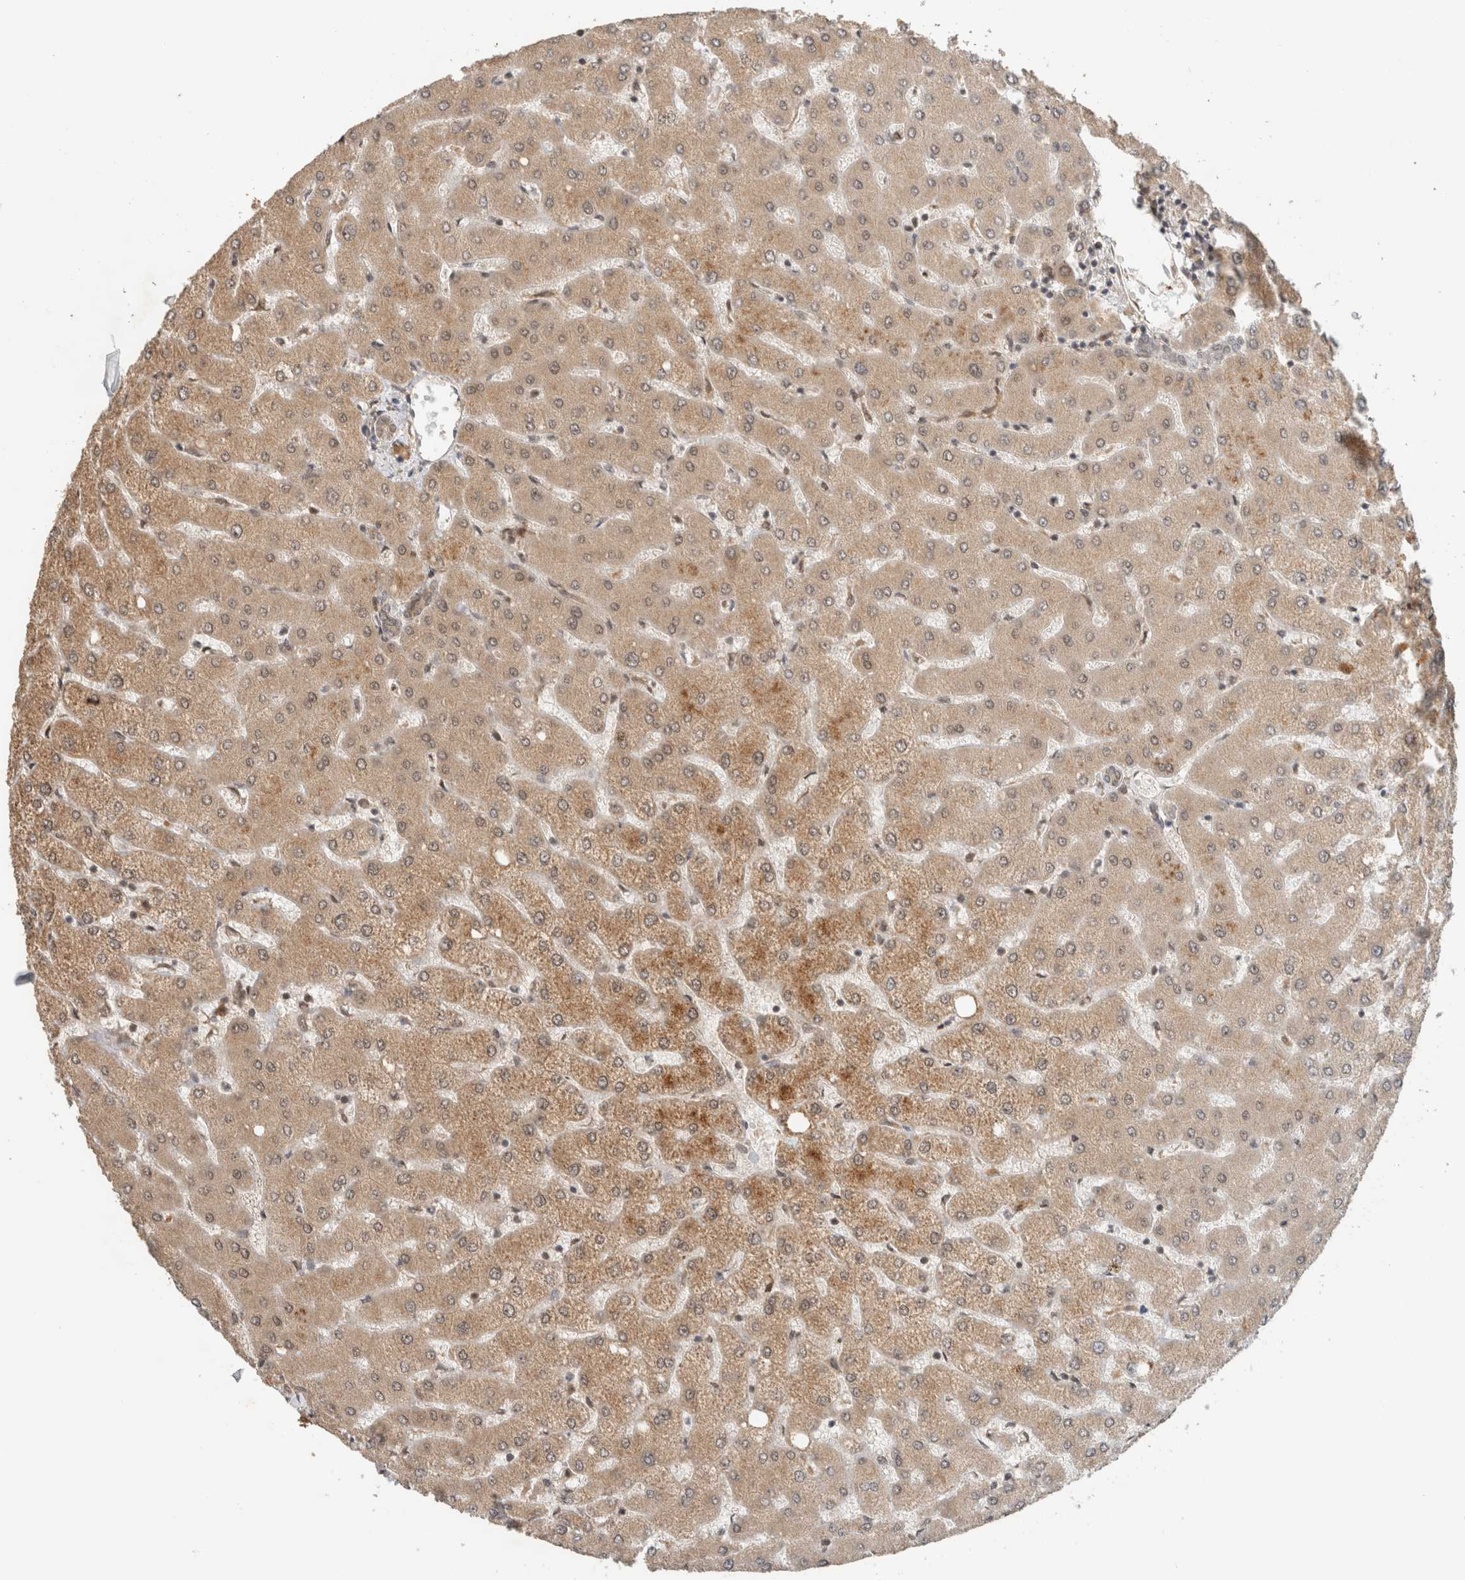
{"staining": {"intensity": "weak", "quantity": ">75%", "location": "cytoplasmic/membranous,nuclear"}, "tissue": "liver", "cell_type": "Cholangiocytes", "image_type": "normal", "snomed": [{"axis": "morphology", "description": "Normal tissue, NOS"}, {"axis": "topography", "description": "Liver"}], "caption": "The histopathology image exhibits staining of unremarkable liver, revealing weak cytoplasmic/membranous,nuclear protein expression (brown color) within cholangiocytes.", "gene": "C1orf21", "patient": {"sex": "female", "age": 54}}